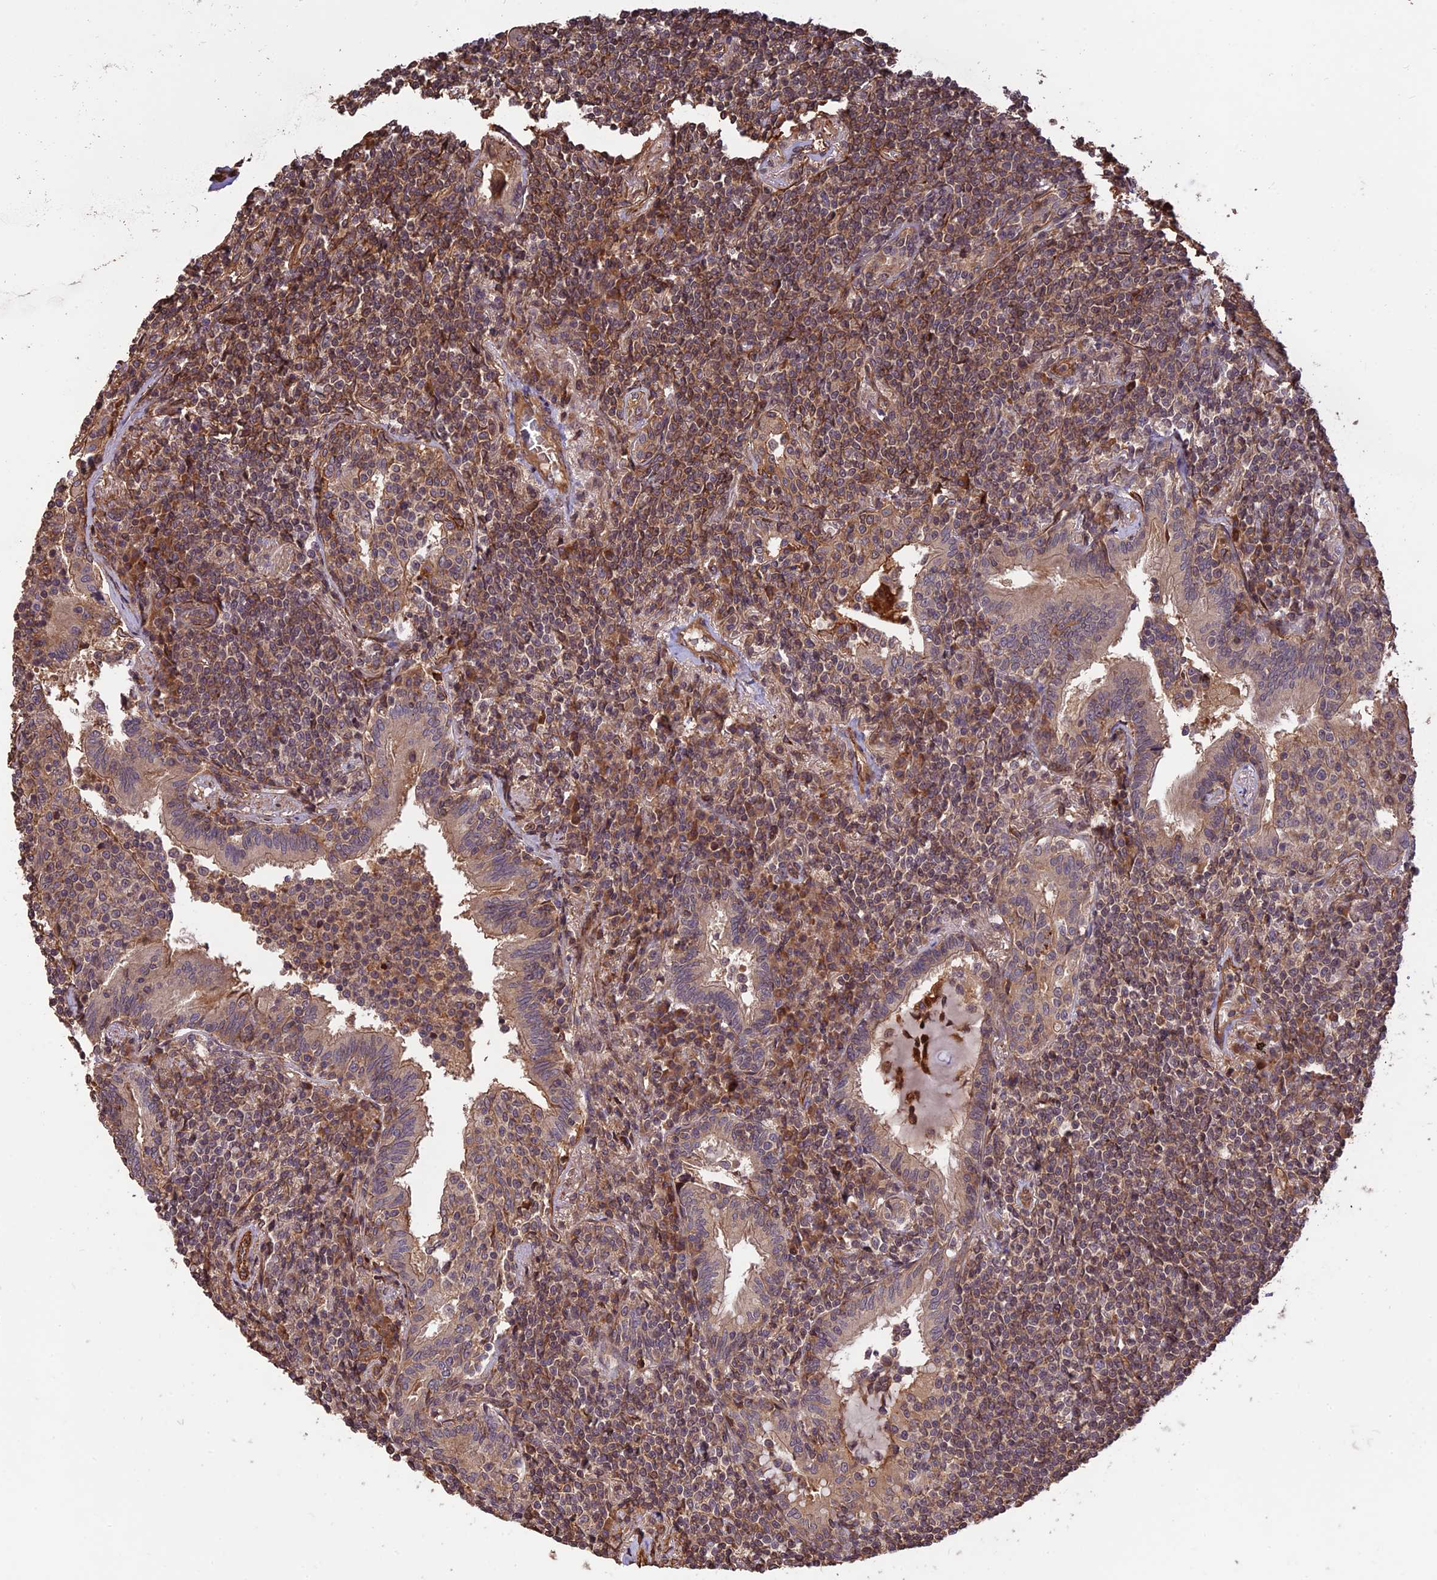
{"staining": {"intensity": "moderate", "quantity": ">75%", "location": "cytoplasmic/membranous"}, "tissue": "lymphoma", "cell_type": "Tumor cells", "image_type": "cancer", "snomed": [{"axis": "morphology", "description": "Malignant lymphoma, non-Hodgkin's type, Low grade"}, {"axis": "topography", "description": "Lung"}], "caption": "Malignant lymphoma, non-Hodgkin's type (low-grade) was stained to show a protein in brown. There is medium levels of moderate cytoplasmic/membranous expression in approximately >75% of tumor cells. (Stains: DAB (3,3'-diaminobenzidine) in brown, nuclei in blue, Microscopy: brightfield microscopy at high magnification).", "gene": "CREBL2", "patient": {"sex": "female", "age": 71}}